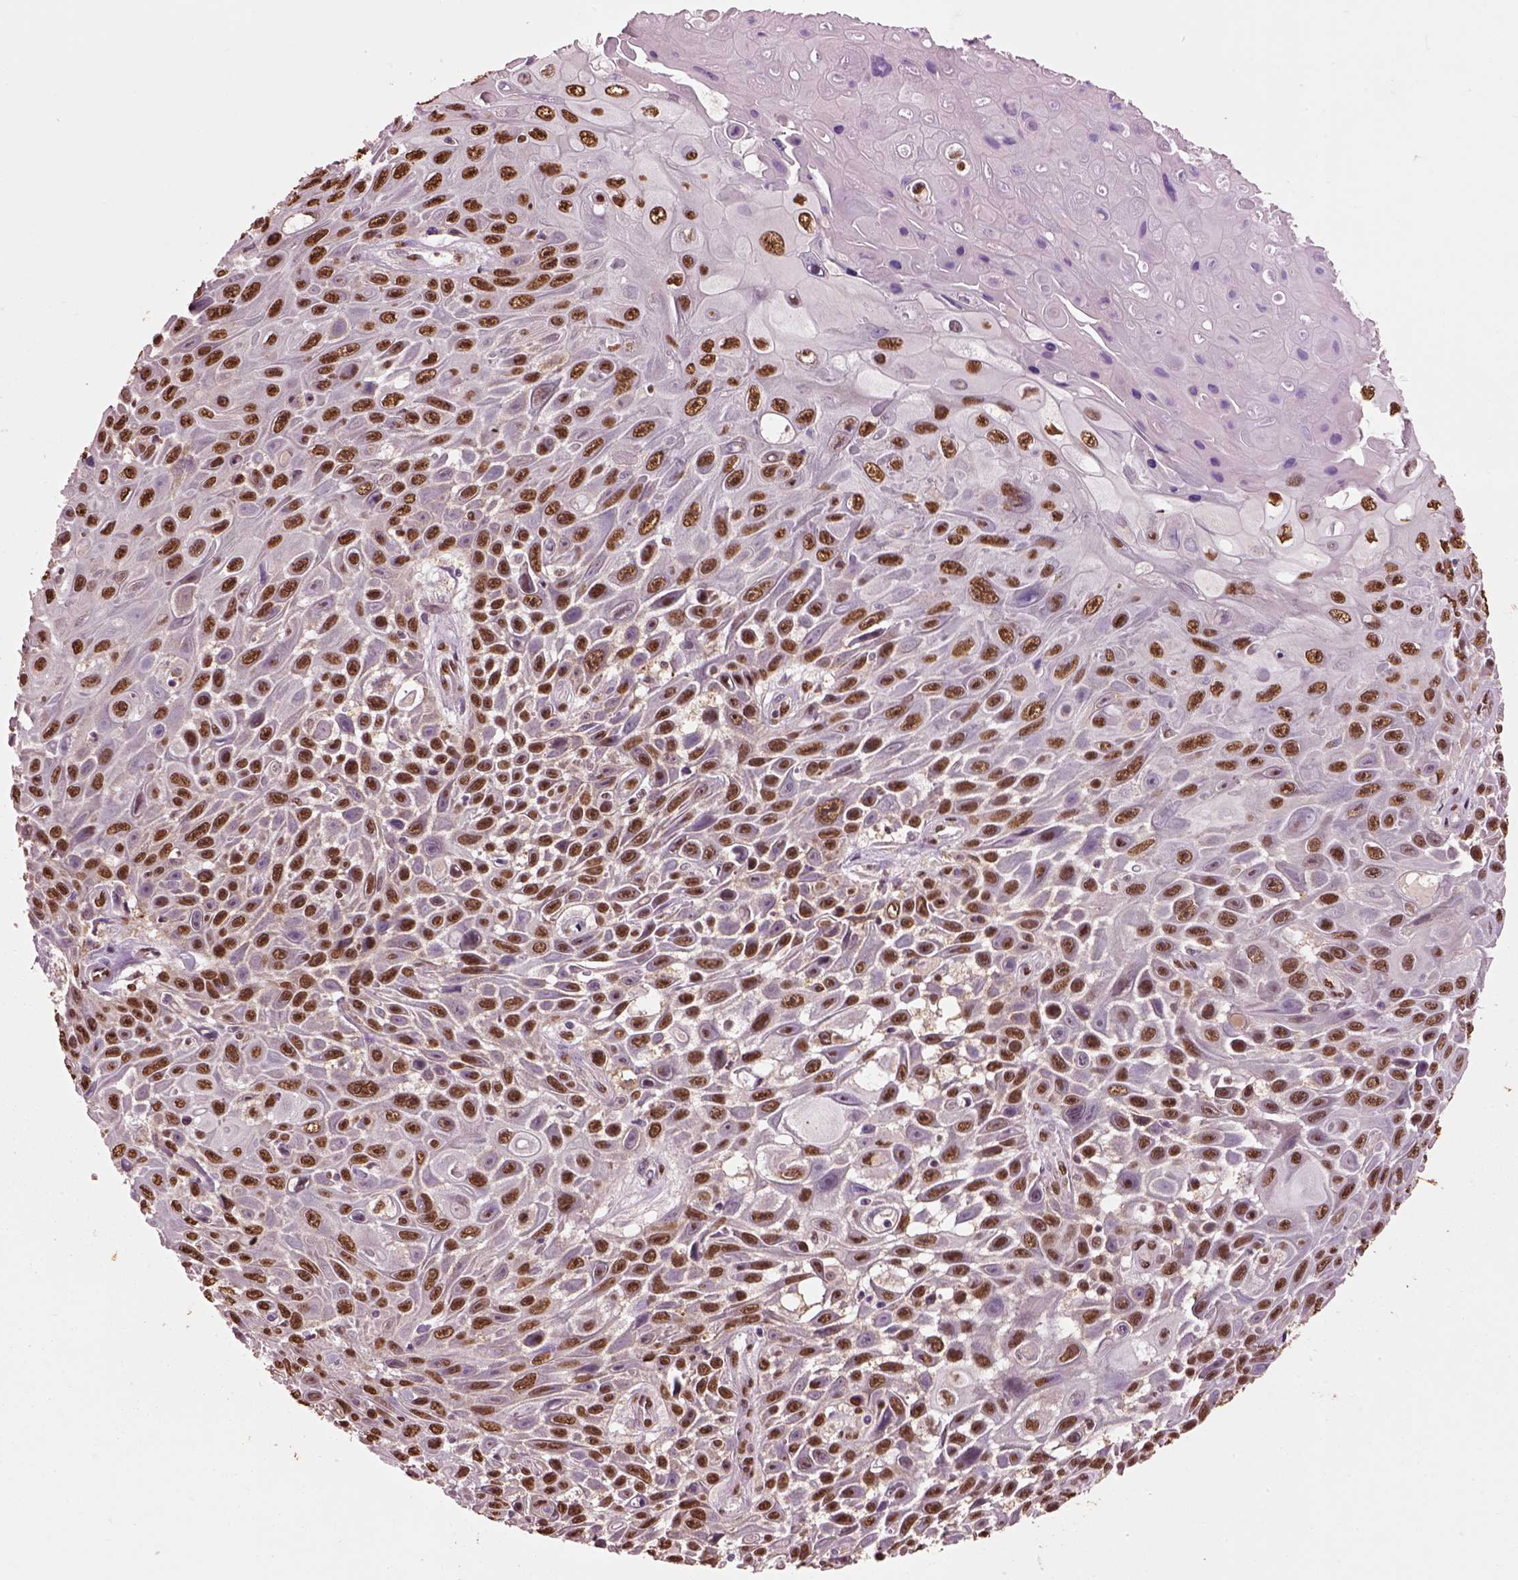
{"staining": {"intensity": "strong", "quantity": ">75%", "location": "nuclear"}, "tissue": "skin cancer", "cell_type": "Tumor cells", "image_type": "cancer", "snomed": [{"axis": "morphology", "description": "Squamous cell carcinoma, NOS"}, {"axis": "topography", "description": "Skin"}], "caption": "Skin cancer stained with a brown dye exhibits strong nuclear positive positivity in about >75% of tumor cells.", "gene": "DDX3X", "patient": {"sex": "male", "age": 82}}